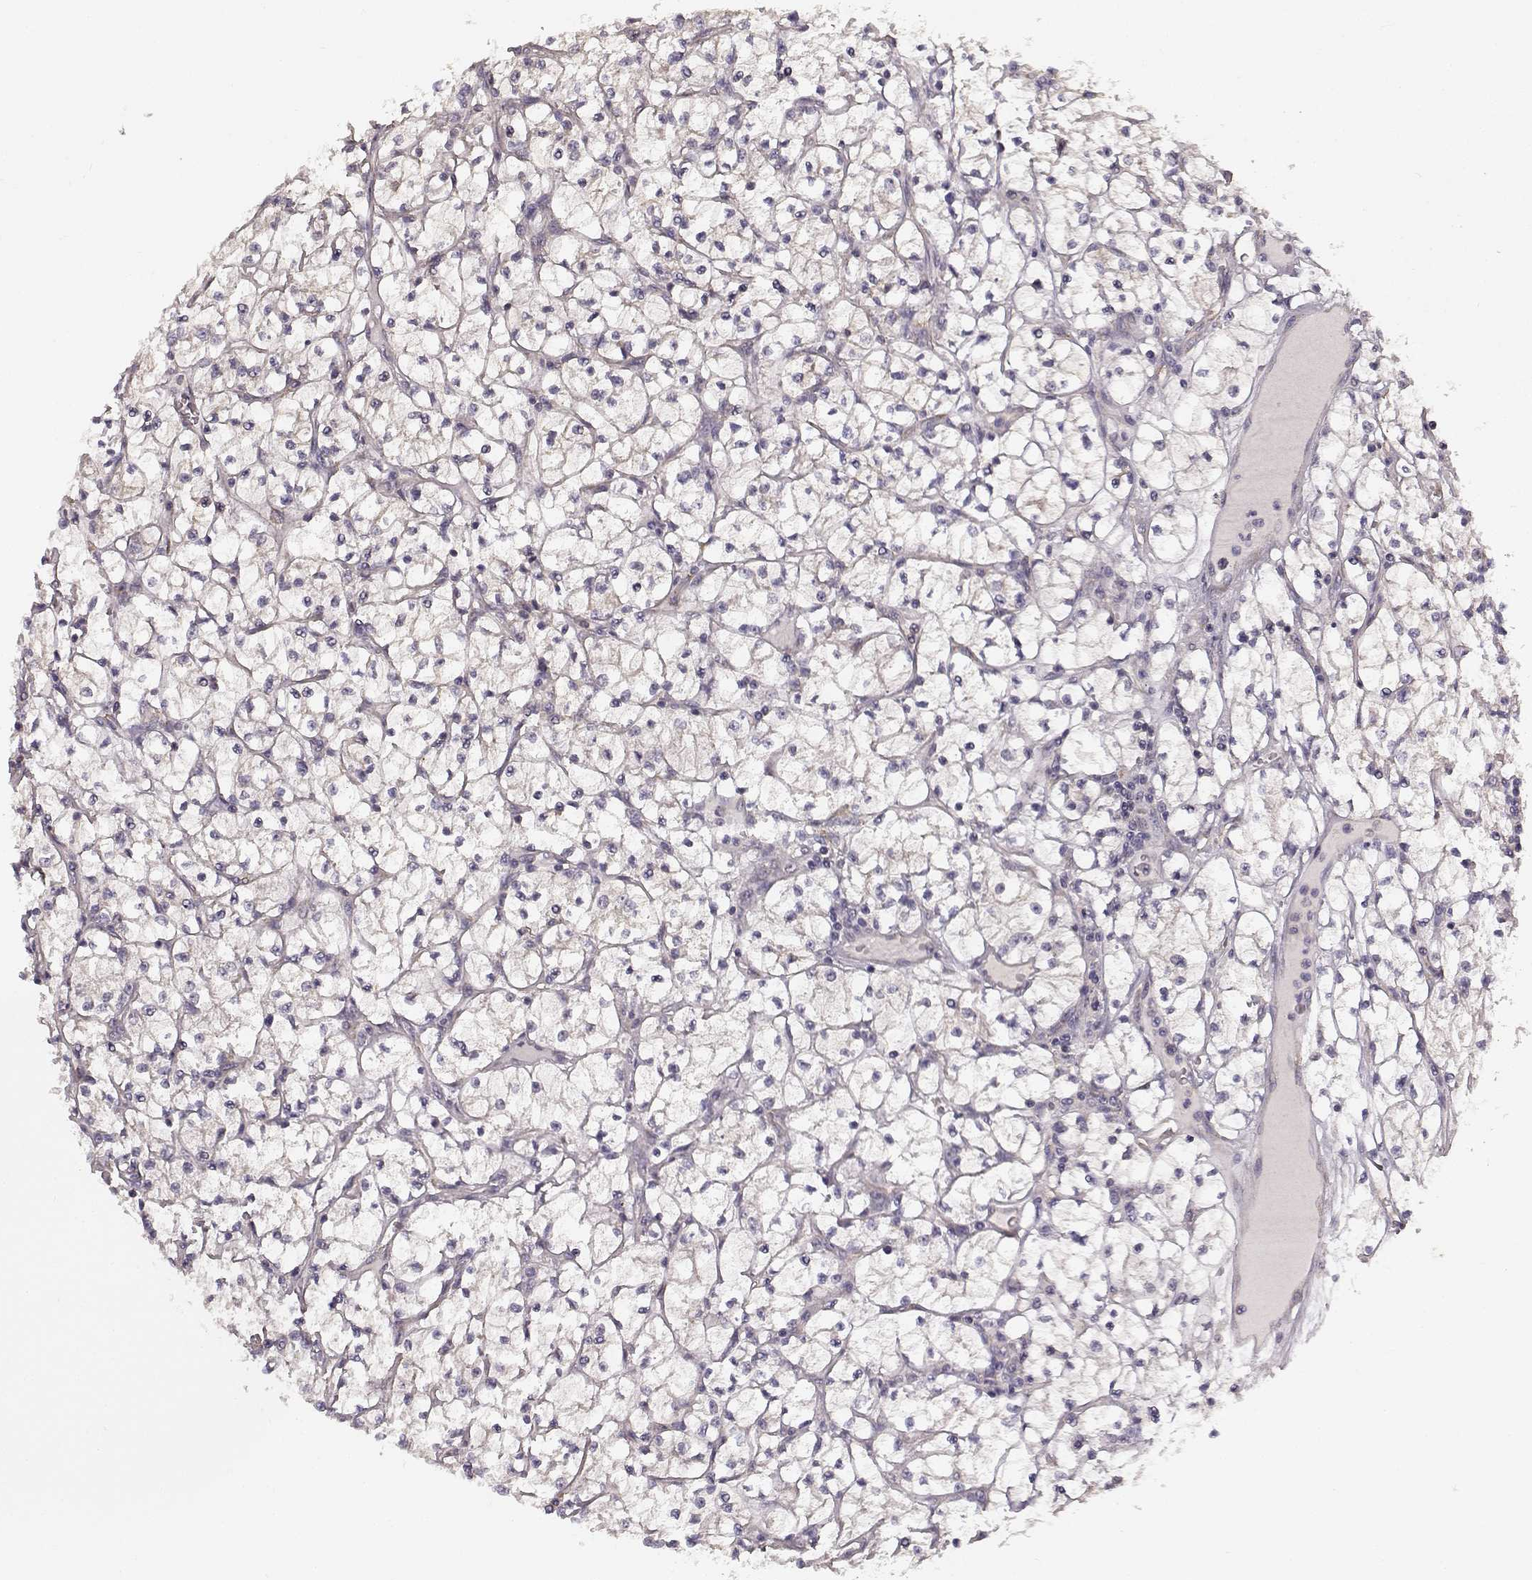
{"staining": {"intensity": "negative", "quantity": "none", "location": "none"}, "tissue": "renal cancer", "cell_type": "Tumor cells", "image_type": "cancer", "snomed": [{"axis": "morphology", "description": "Adenocarcinoma, NOS"}, {"axis": "topography", "description": "Kidney"}], "caption": "IHC of renal cancer shows no positivity in tumor cells.", "gene": "ERBB3", "patient": {"sex": "female", "age": 64}}